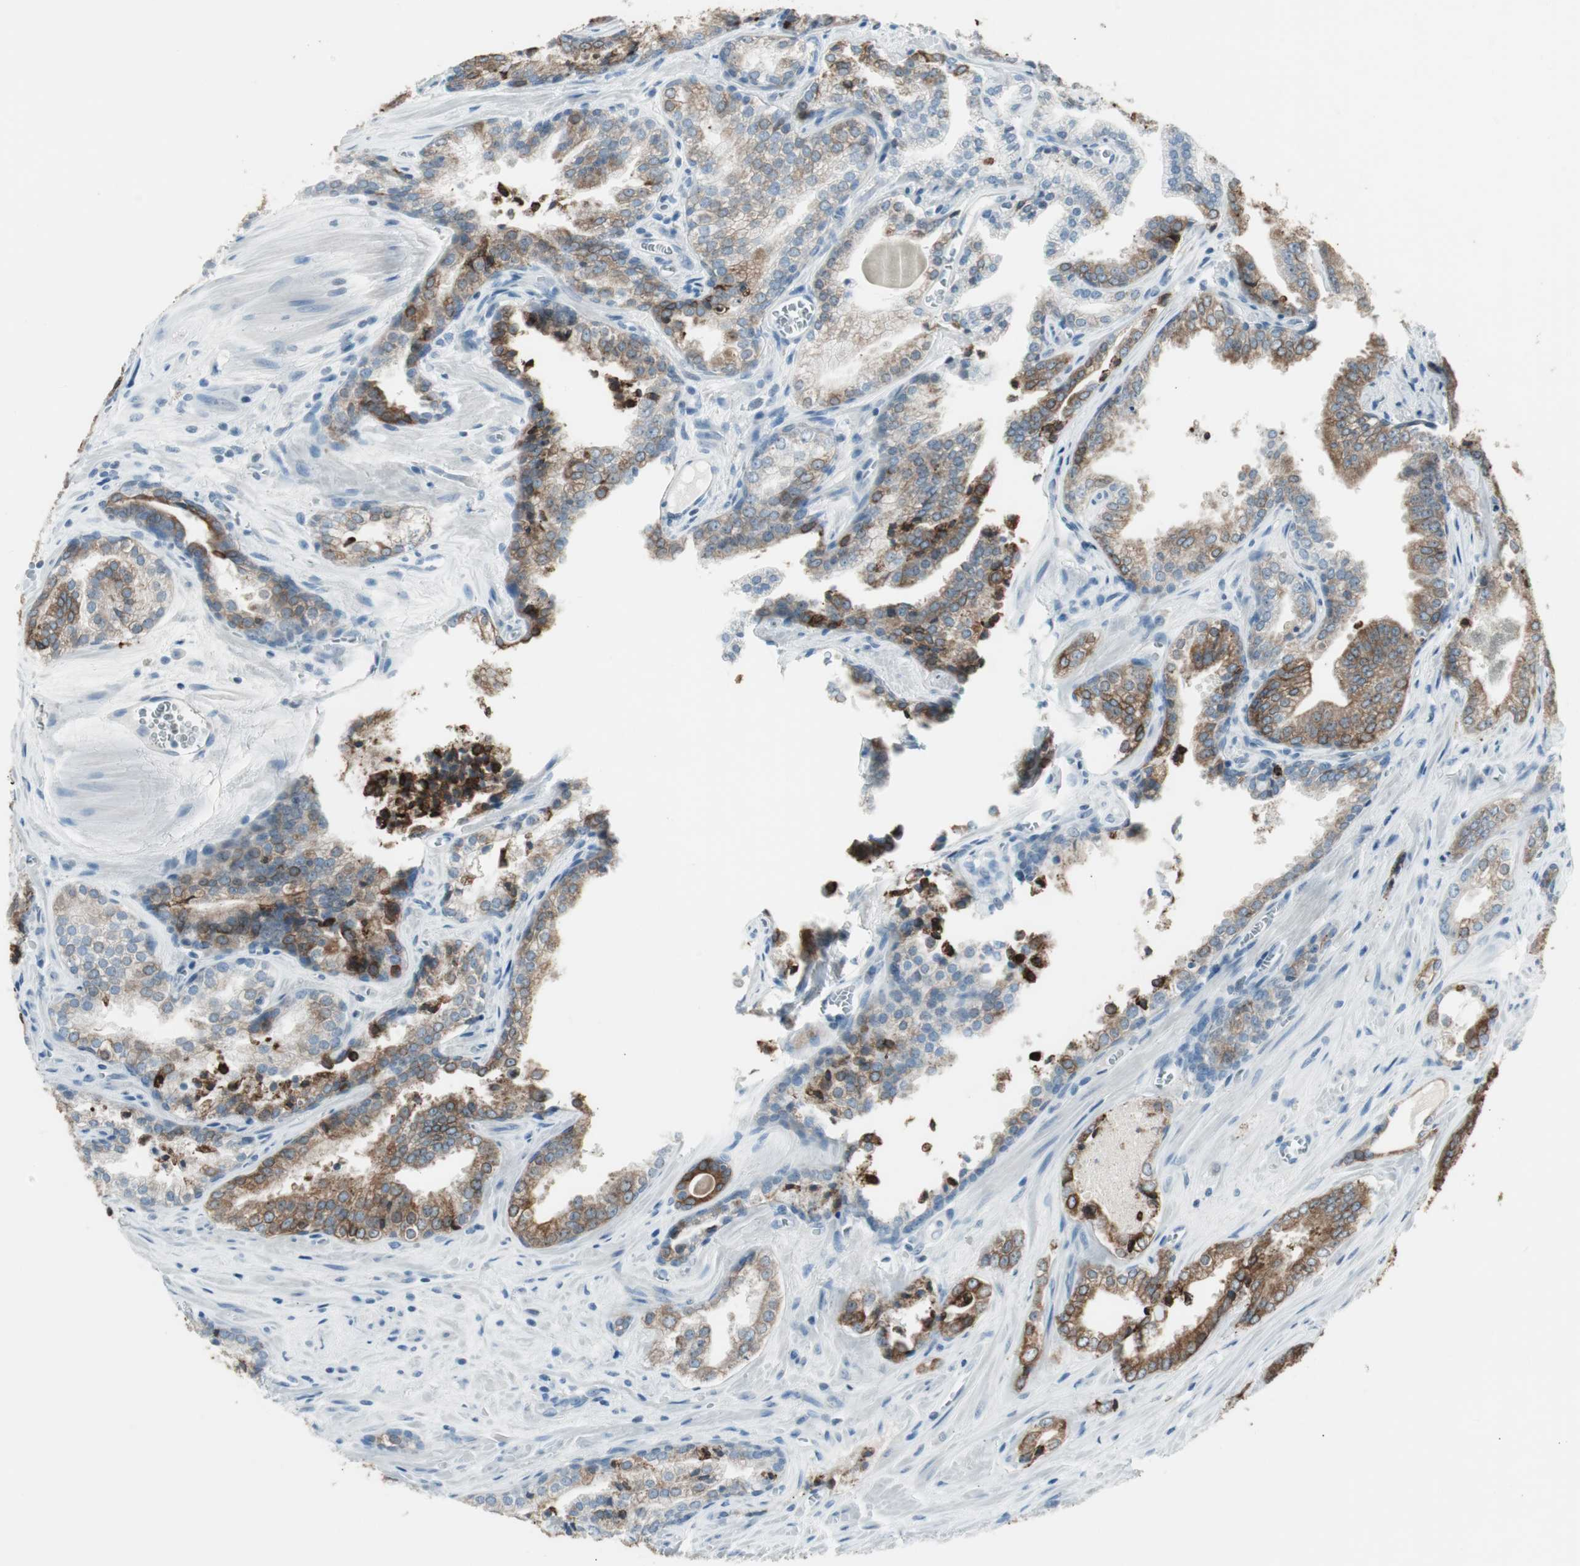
{"staining": {"intensity": "moderate", "quantity": "25%-75%", "location": "cytoplasmic/membranous"}, "tissue": "prostate cancer", "cell_type": "Tumor cells", "image_type": "cancer", "snomed": [{"axis": "morphology", "description": "Adenocarcinoma, Low grade"}, {"axis": "topography", "description": "Prostate"}], "caption": "IHC photomicrograph of neoplastic tissue: prostate cancer (adenocarcinoma (low-grade)) stained using IHC shows medium levels of moderate protein expression localized specifically in the cytoplasmic/membranous of tumor cells, appearing as a cytoplasmic/membranous brown color.", "gene": "AGR2", "patient": {"sex": "male", "age": 60}}